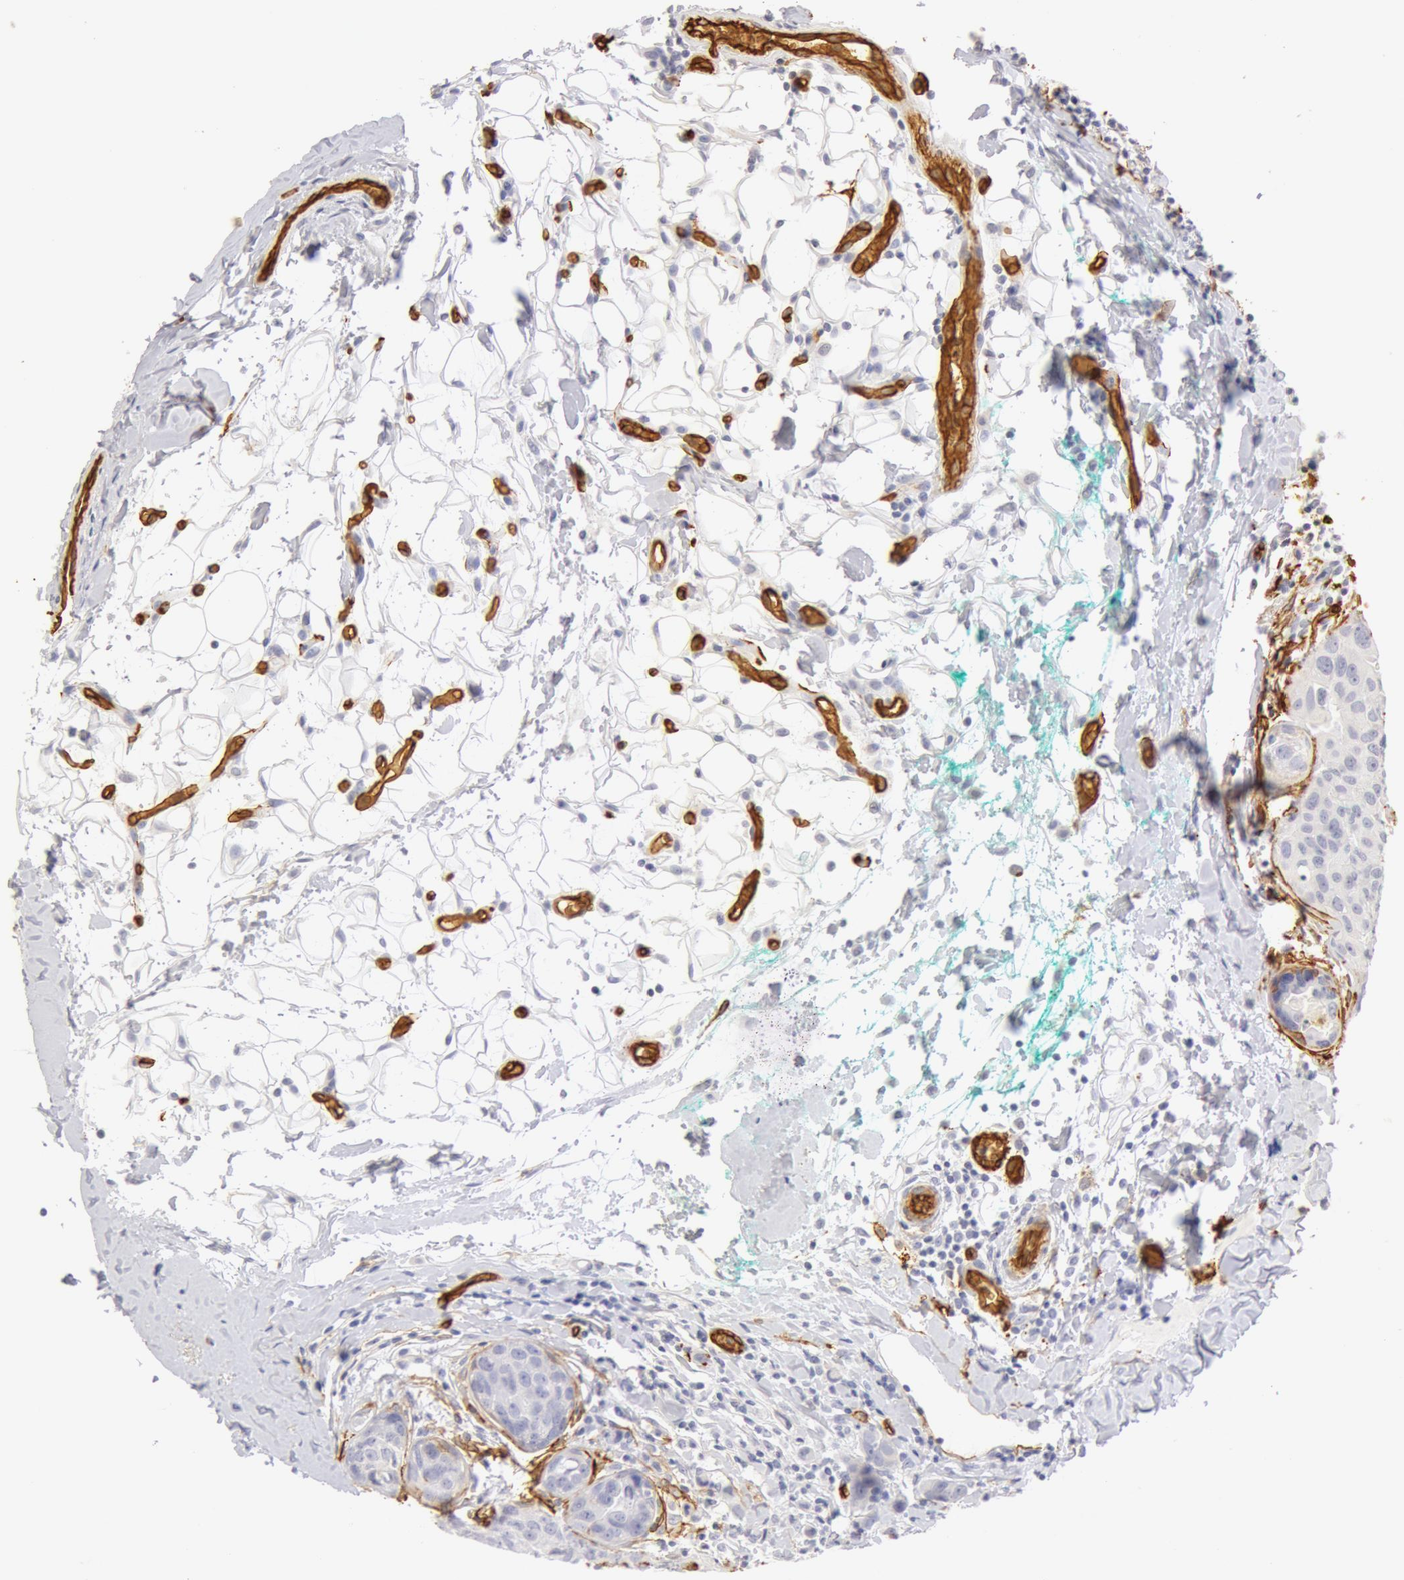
{"staining": {"intensity": "negative", "quantity": "none", "location": "none"}, "tissue": "breast cancer", "cell_type": "Tumor cells", "image_type": "cancer", "snomed": [{"axis": "morphology", "description": "Duct carcinoma"}, {"axis": "topography", "description": "Breast"}], "caption": "A histopathology image of breast infiltrating ductal carcinoma stained for a protein exhibits no brown staining in tumor cells.", "gene": "AQP1", "patient": {"sex": "female", "age": 24}}